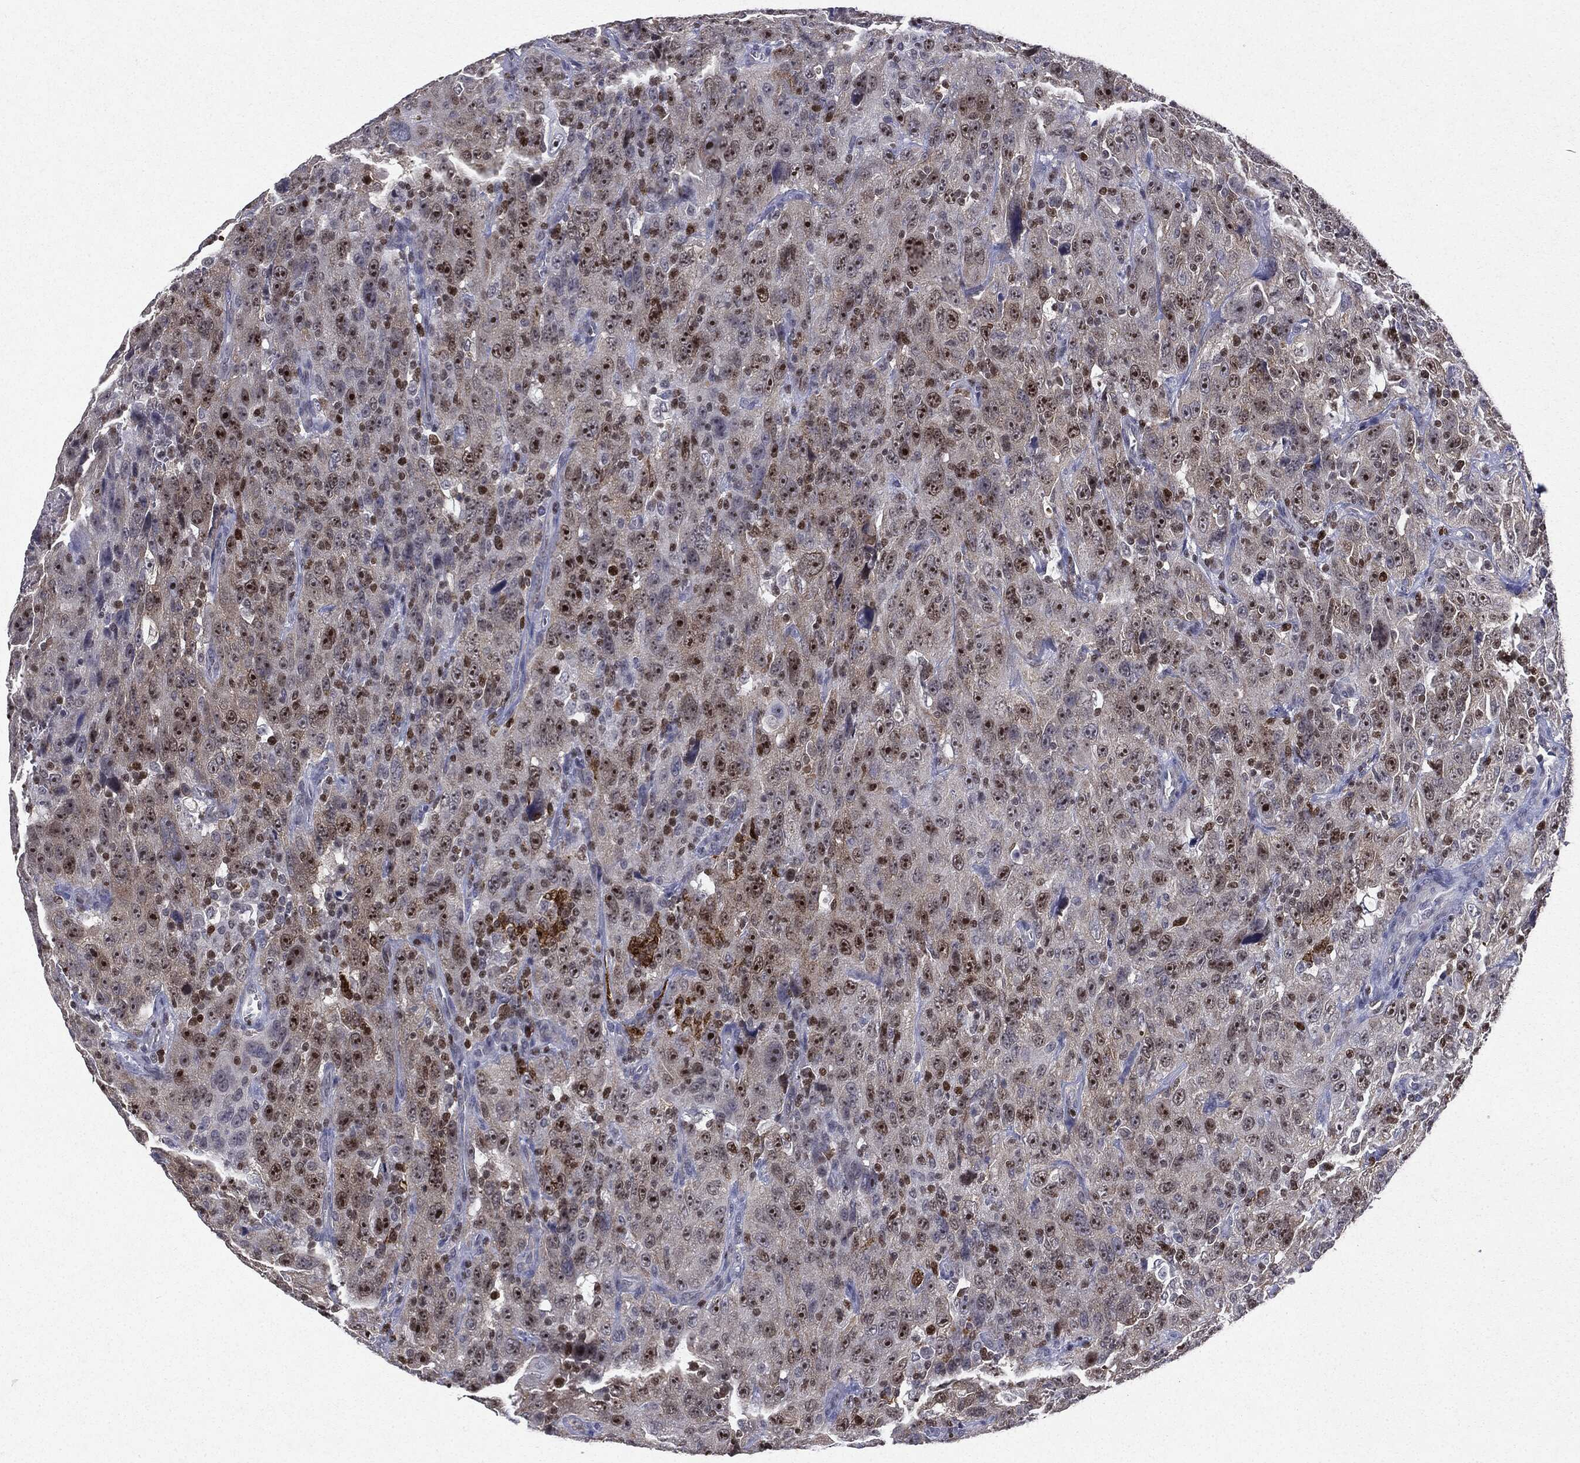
{"staining": {"intensity": "strong", "quantity": "<25%", "location": "nuclear"}, "tissue": "urothelial cancer", "cell_type": "Tumor cells", "image_type": "cancer", "snomed": [{"axis": "morphology", "description": "Urothelial carcinoma, NOS"}, {"axis": "morphology", "description": "Urothelial carcinoma, High grade"}, {"axis": "topography", "description": "Urinary bladder"}], "caption": "High-power microscopy captured an immunohistochemistry (IHC) histopathology image of transitional cell carcinoma, revealing strong nuclear positivity in about <25% of tumor cells. (DAB (3,3'-diaminobenzidine) IHC with brightfield microscopy, high magnification).", "gene": "KIF2C", "patient": {"sex": "female", "age": 73}}